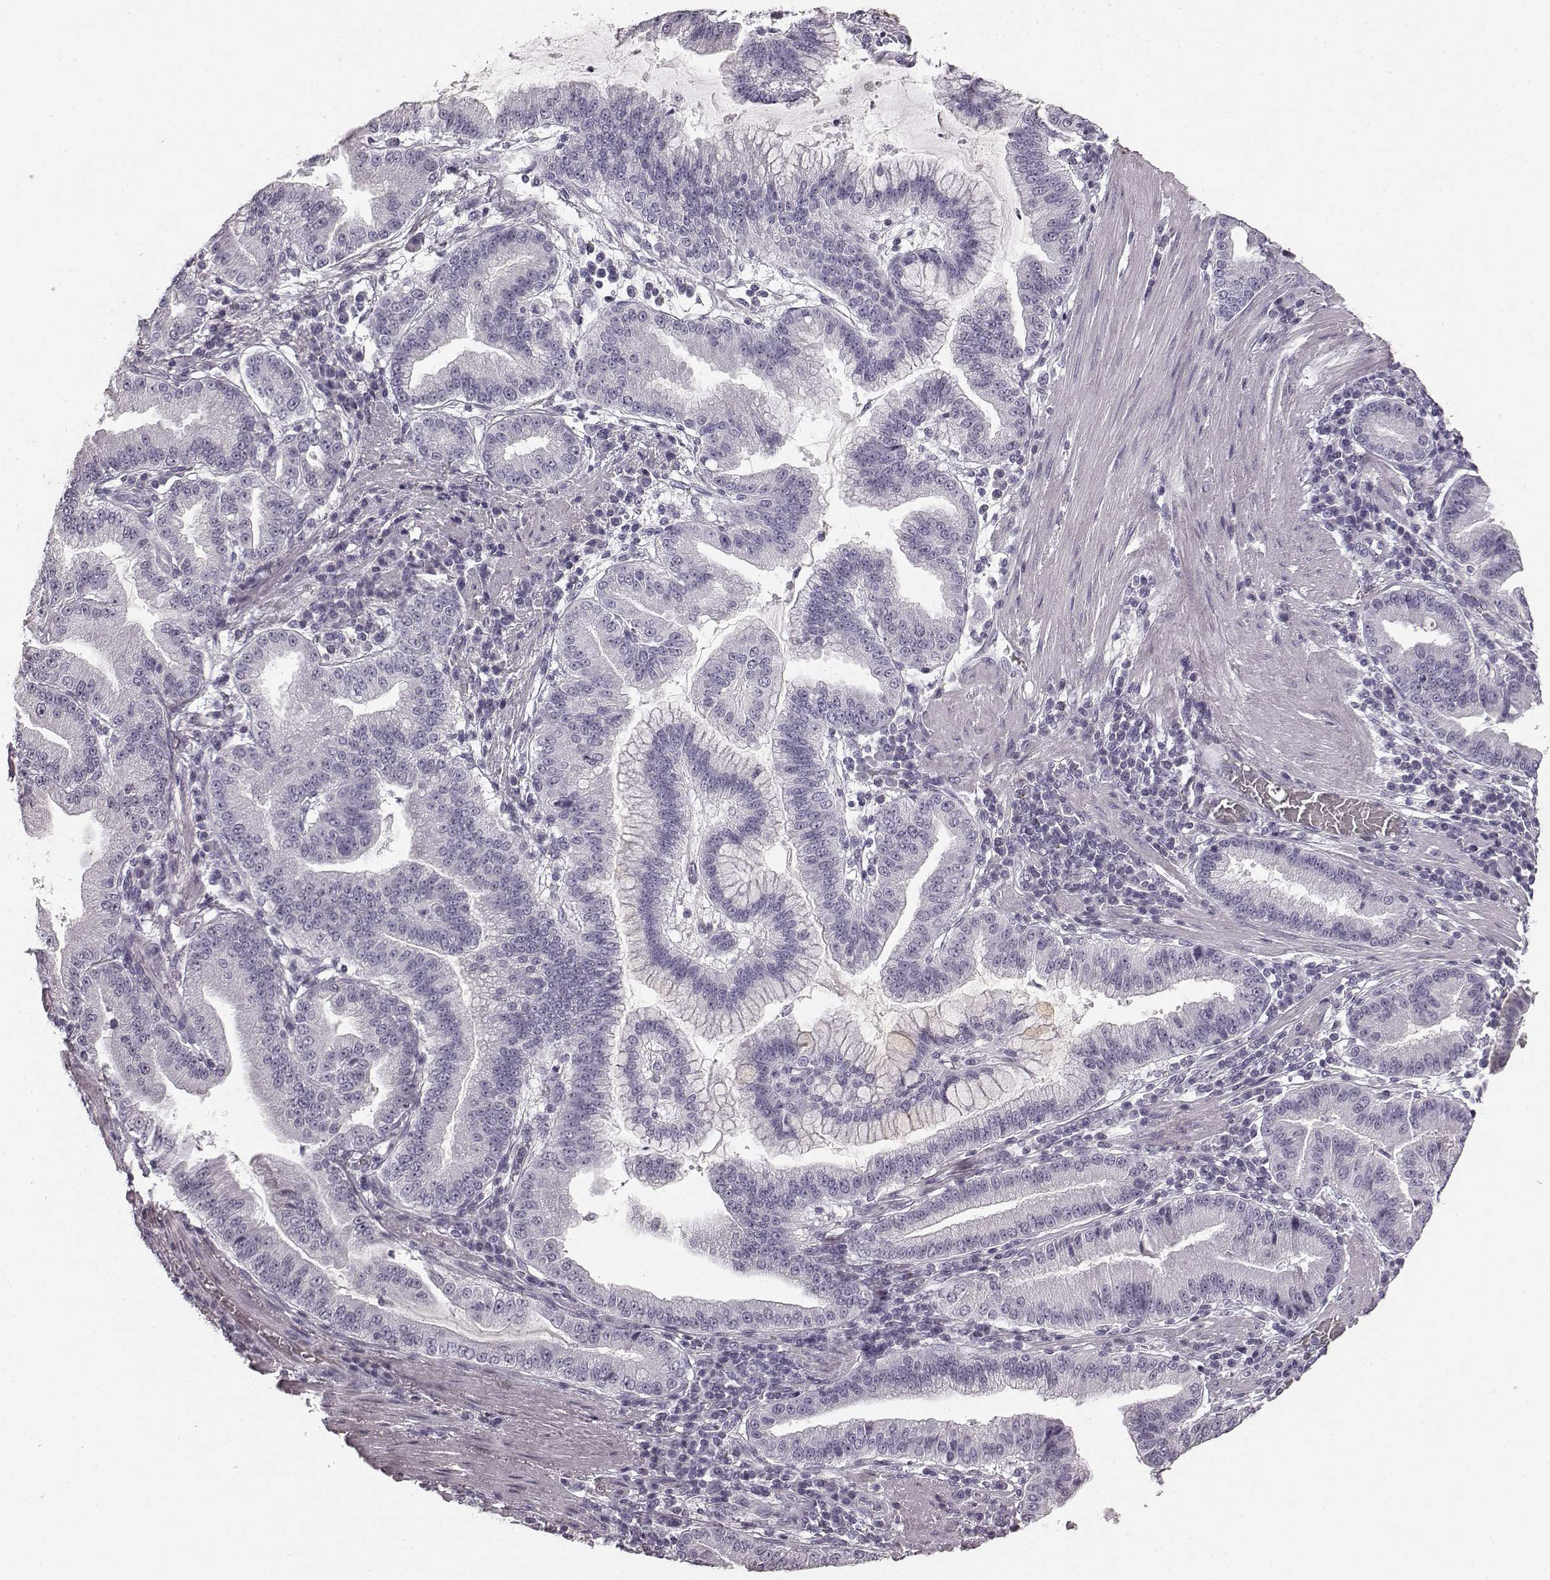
{"staining": {"intensity": "negative", "quantity": "none", "location": "none"}, "tissue": "stomach cancer", "cell_type": "Tumor cells", "image_type": "cancer", "snomed": [{"axis": "morphology", "description": "Adenocarcinoma, NOS"}, {"axis": "topography", "description": "Stomach"}], "caption": "High power microscopy photomicrograph of an immunohistochemistry (IHC) image of stomach adenocarcinoma, revealing no significant expression in tumor cells. (Immunohistochemistry, brightfield microscopy, high magnification).", "gene": "TMPRSS15", "patient": {"sex": "male", "age": 83}}